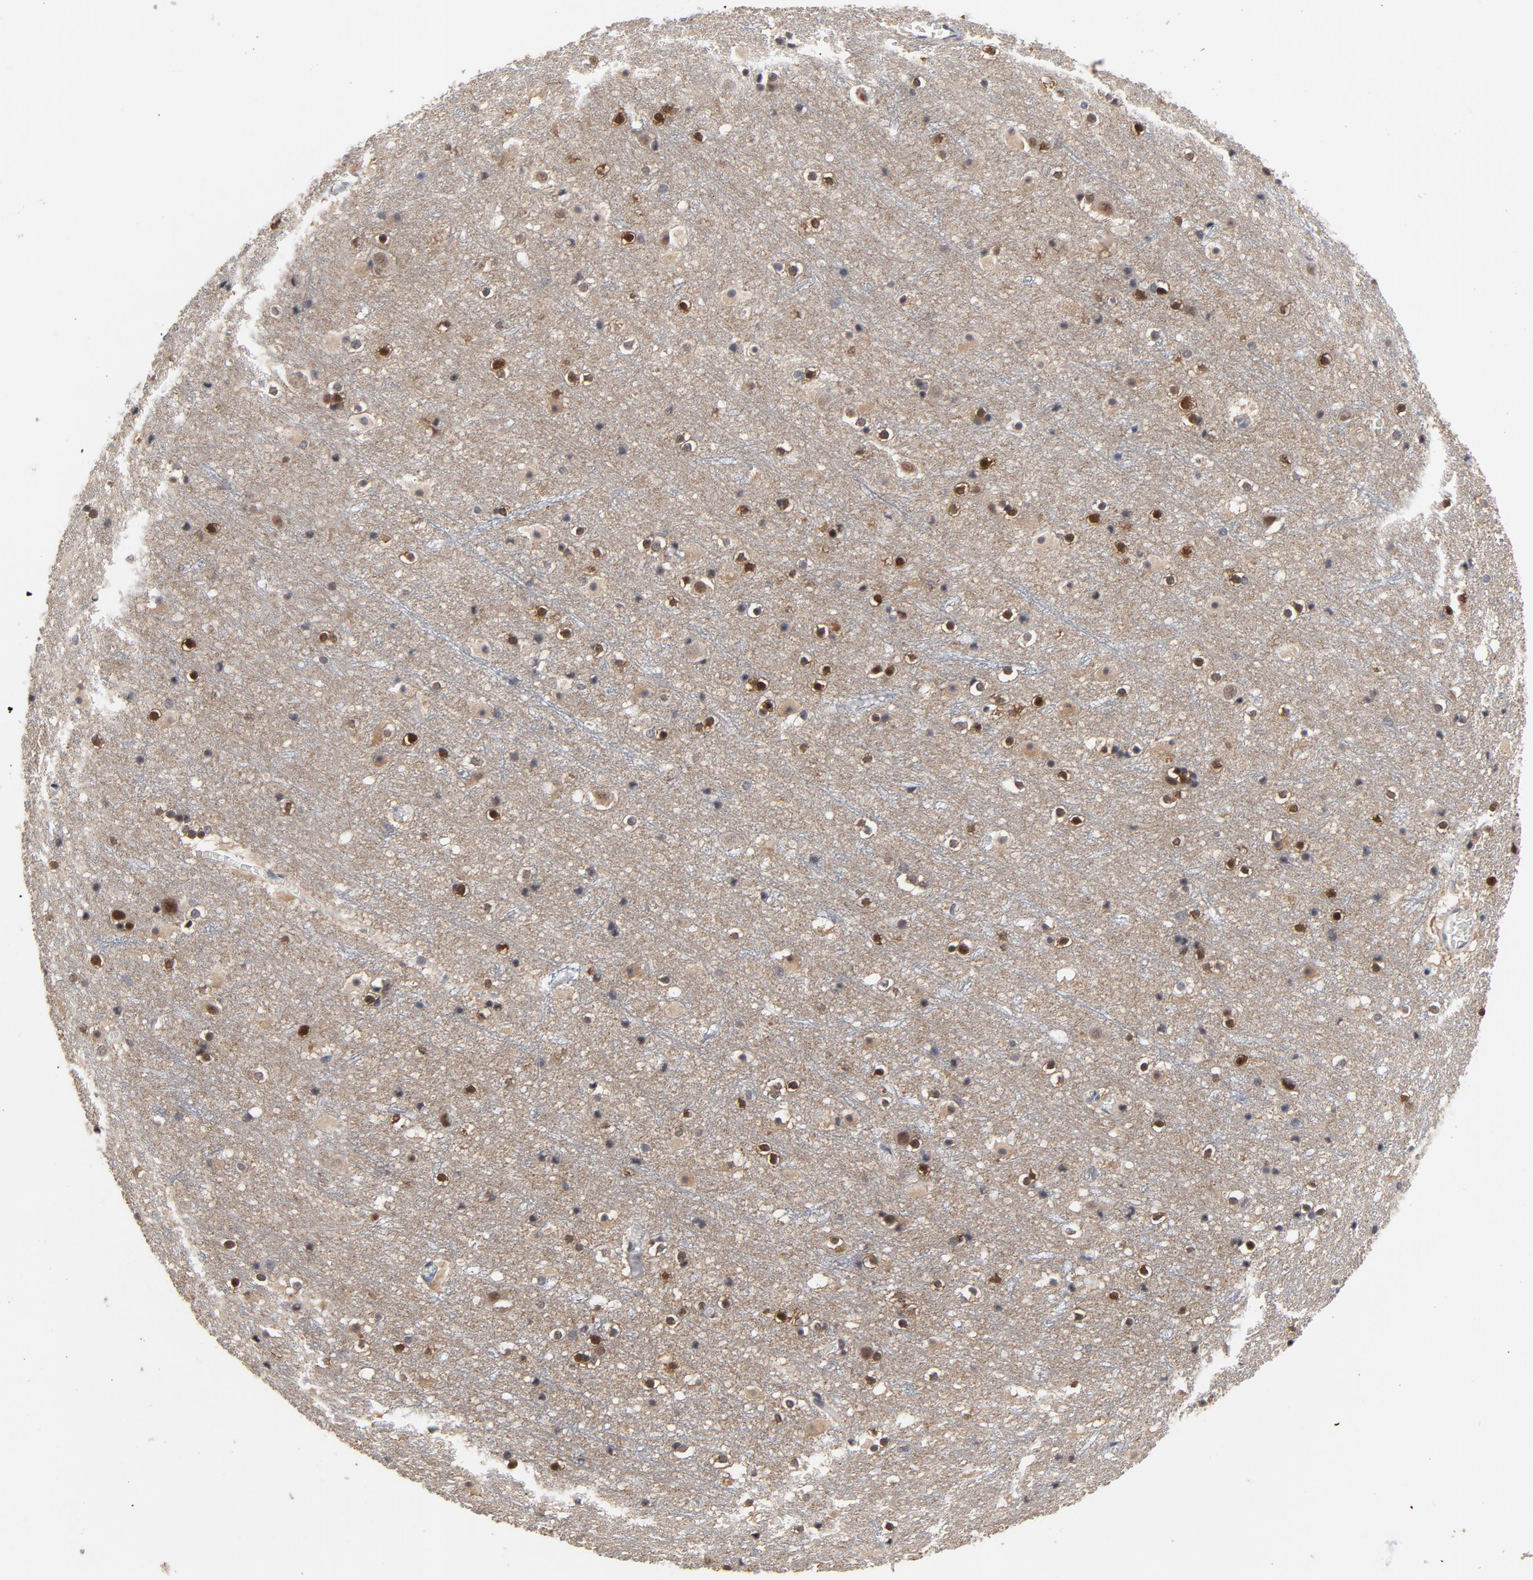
{"staining": {"intensity": "negative", "quantity": "none", "location": "none"}, "tissue": "cerebral cortex", "cell_type": "Endothelial cells", "image_type": "normal", "snomed": [{"axis": "morphology", "description": "Normal tissue, NOS"}, {"axis": "topography", "description": "Cerebral cortex"}], "caption": "This is an immunohistochemistry (IHC) histopathology image of unremarkable human cerebral cortex. There is no staining in endothelial cells.", "gene": "RTL5", "patient": {"sex": "male", "age": 45}}